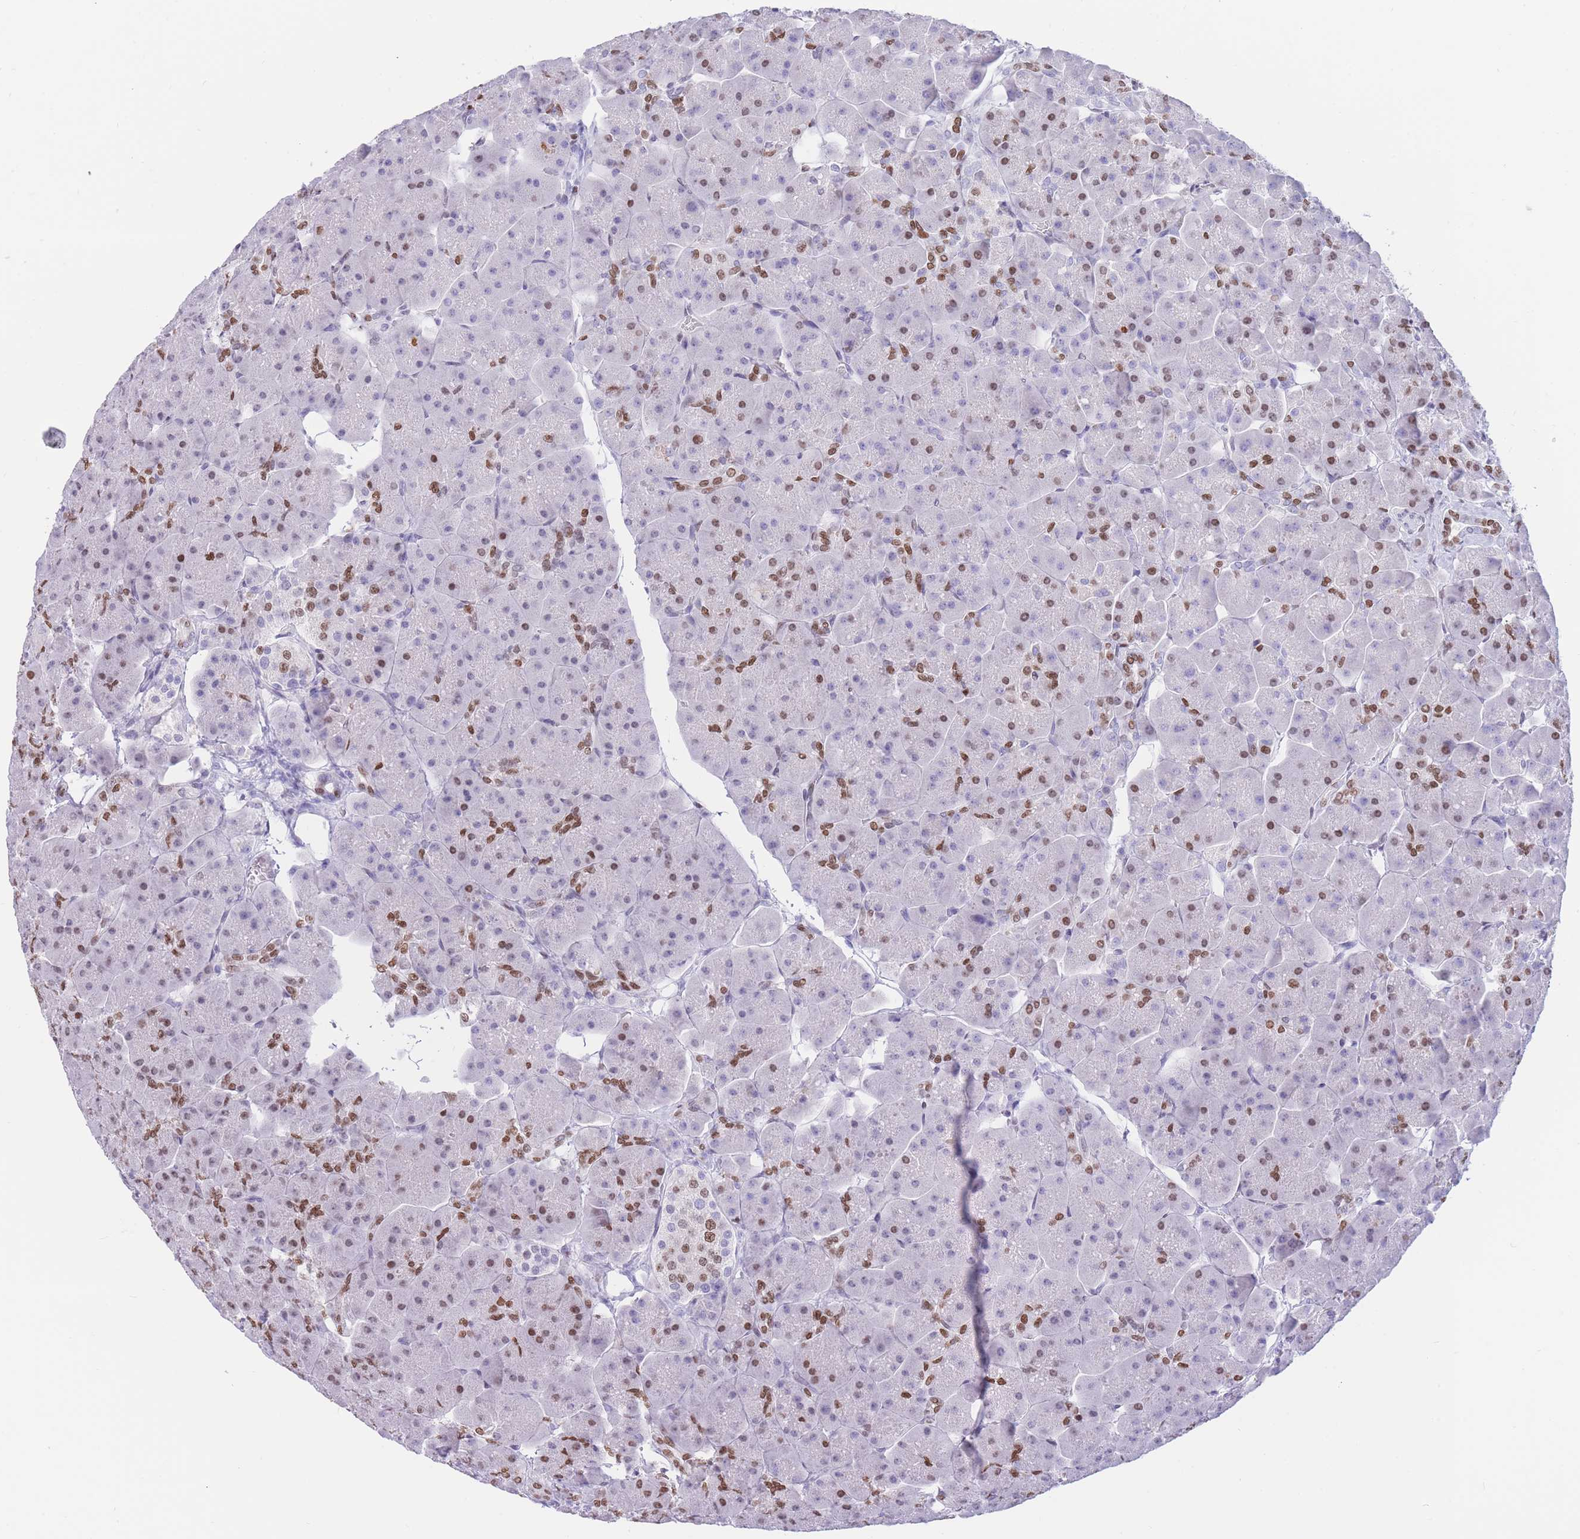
{"staining": {"intensity": "moderate", "quantity": "25%-75%", "location": "nuclear"}, "tissue": "pancreas", "cell_type": "Exocrine glandular cells", "image_type": "normal", "snomed": [{"axis": "morphology", "description": "Normal tissue, NOS"}, {"axis": "topography", "description": "Pancreas"}], "caption": "Immunohistochemistry (IHC) image of benign pancreas stained for a protein (brown), which shows medium levels of moderate nuclear positivity in about 25%-75% of exocrine glandular cells.", "gene": "HMGN1", "patient": {"sex": "male", "age": 66}}